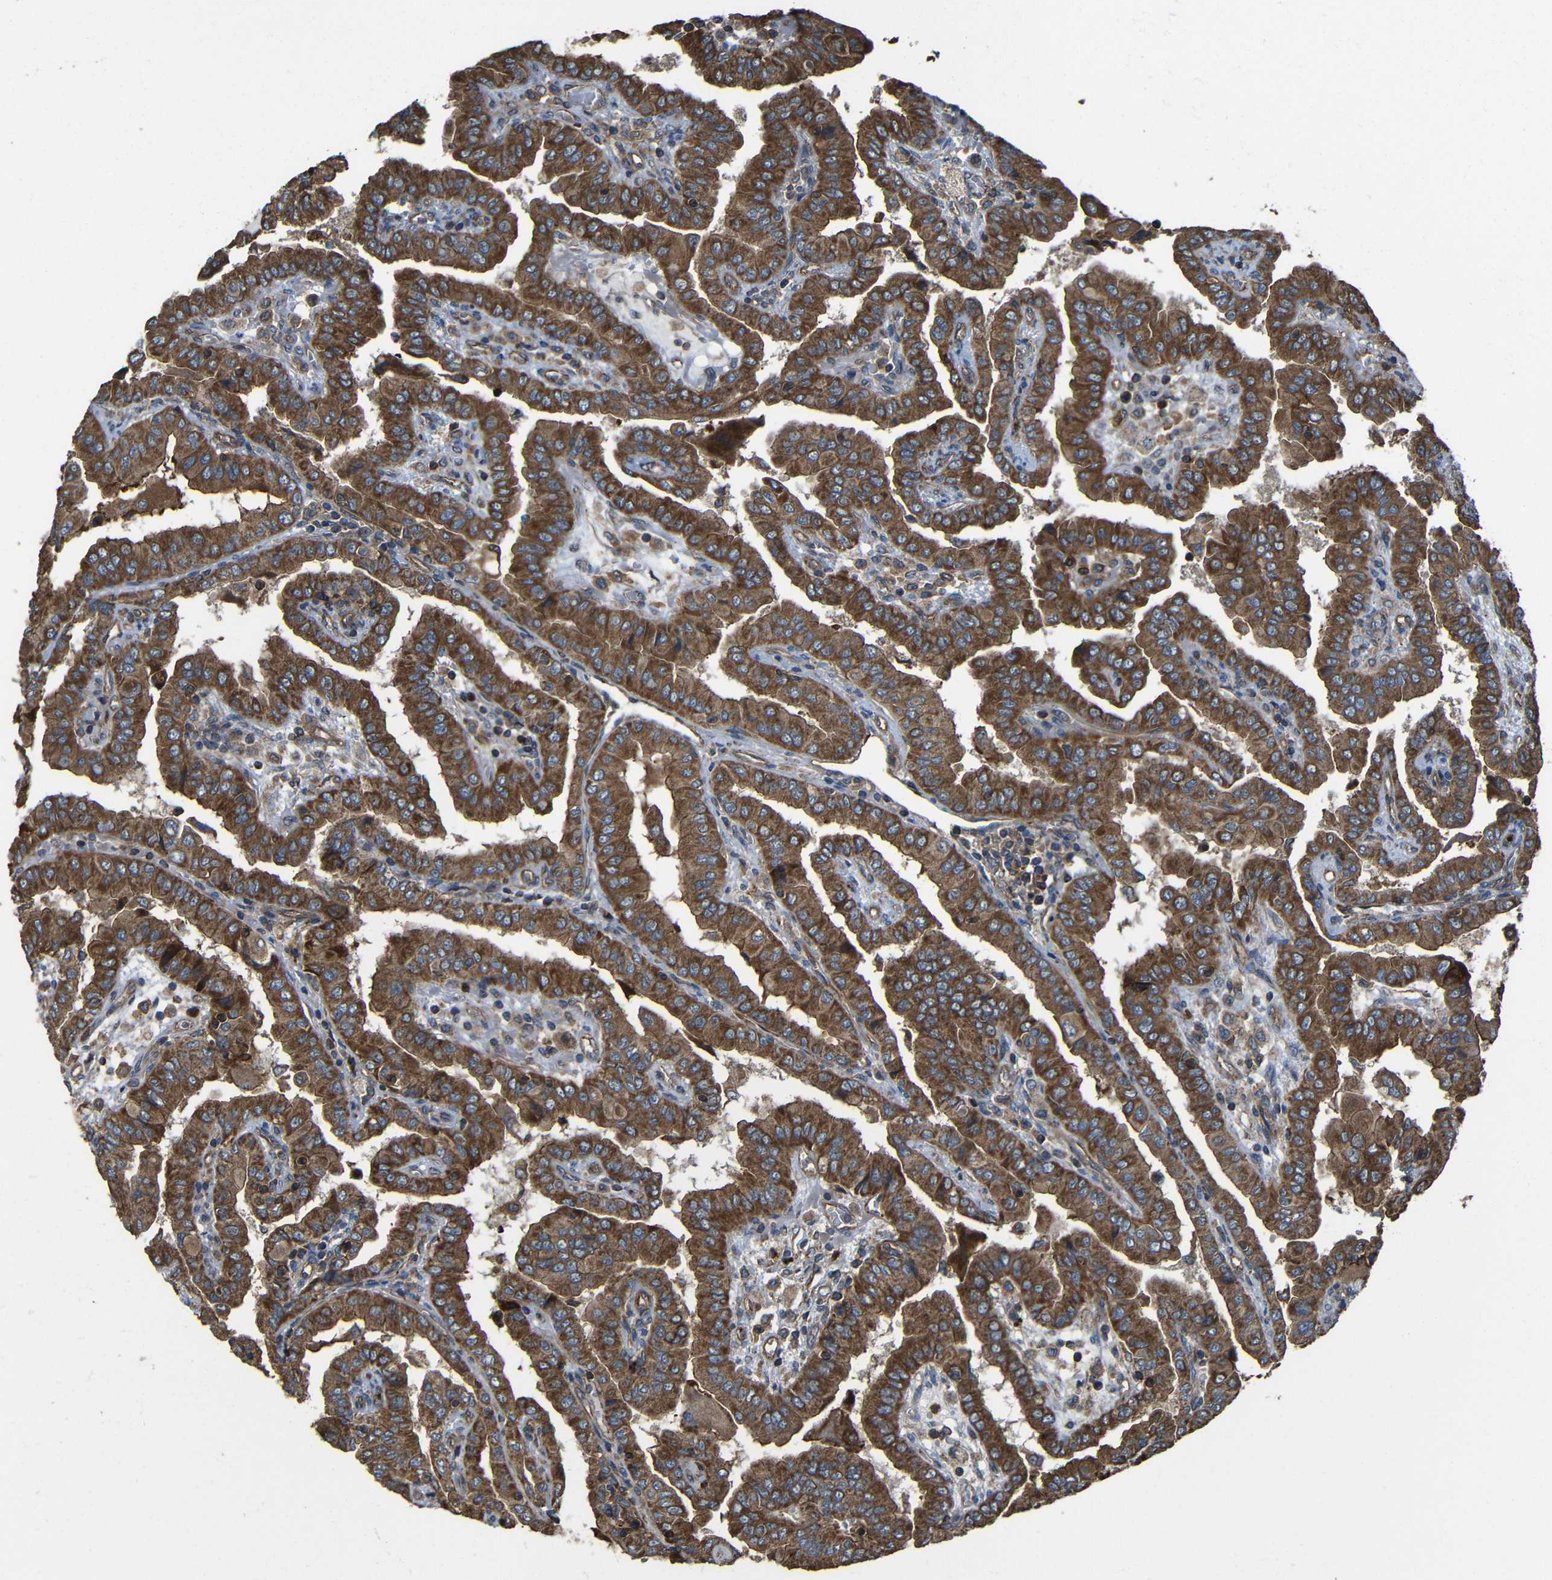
{"staining": {"intensity": "moderate", "quantity": ">75%", "location": "cytoplasmic/membranous"}, "tissue": "thyroid cancer", "cell_type": "Tumor cells", "image_type": "cancer", "snomed": [{"axis": "morphology", "description": "Papillary adenocarcinoma, NOS"}, {"axis": "topography", "description": "Thyroid gland"}], "caption": "This image reveals immunohistochemistry staining of human thyroid cancer (papillary adenocarcinoma), with medium moderate cytoplasmic/membranous staining in about >75% of tumor cells.", "gene": "PTCH1", "patient": {"sex": "male", "age": 33}}